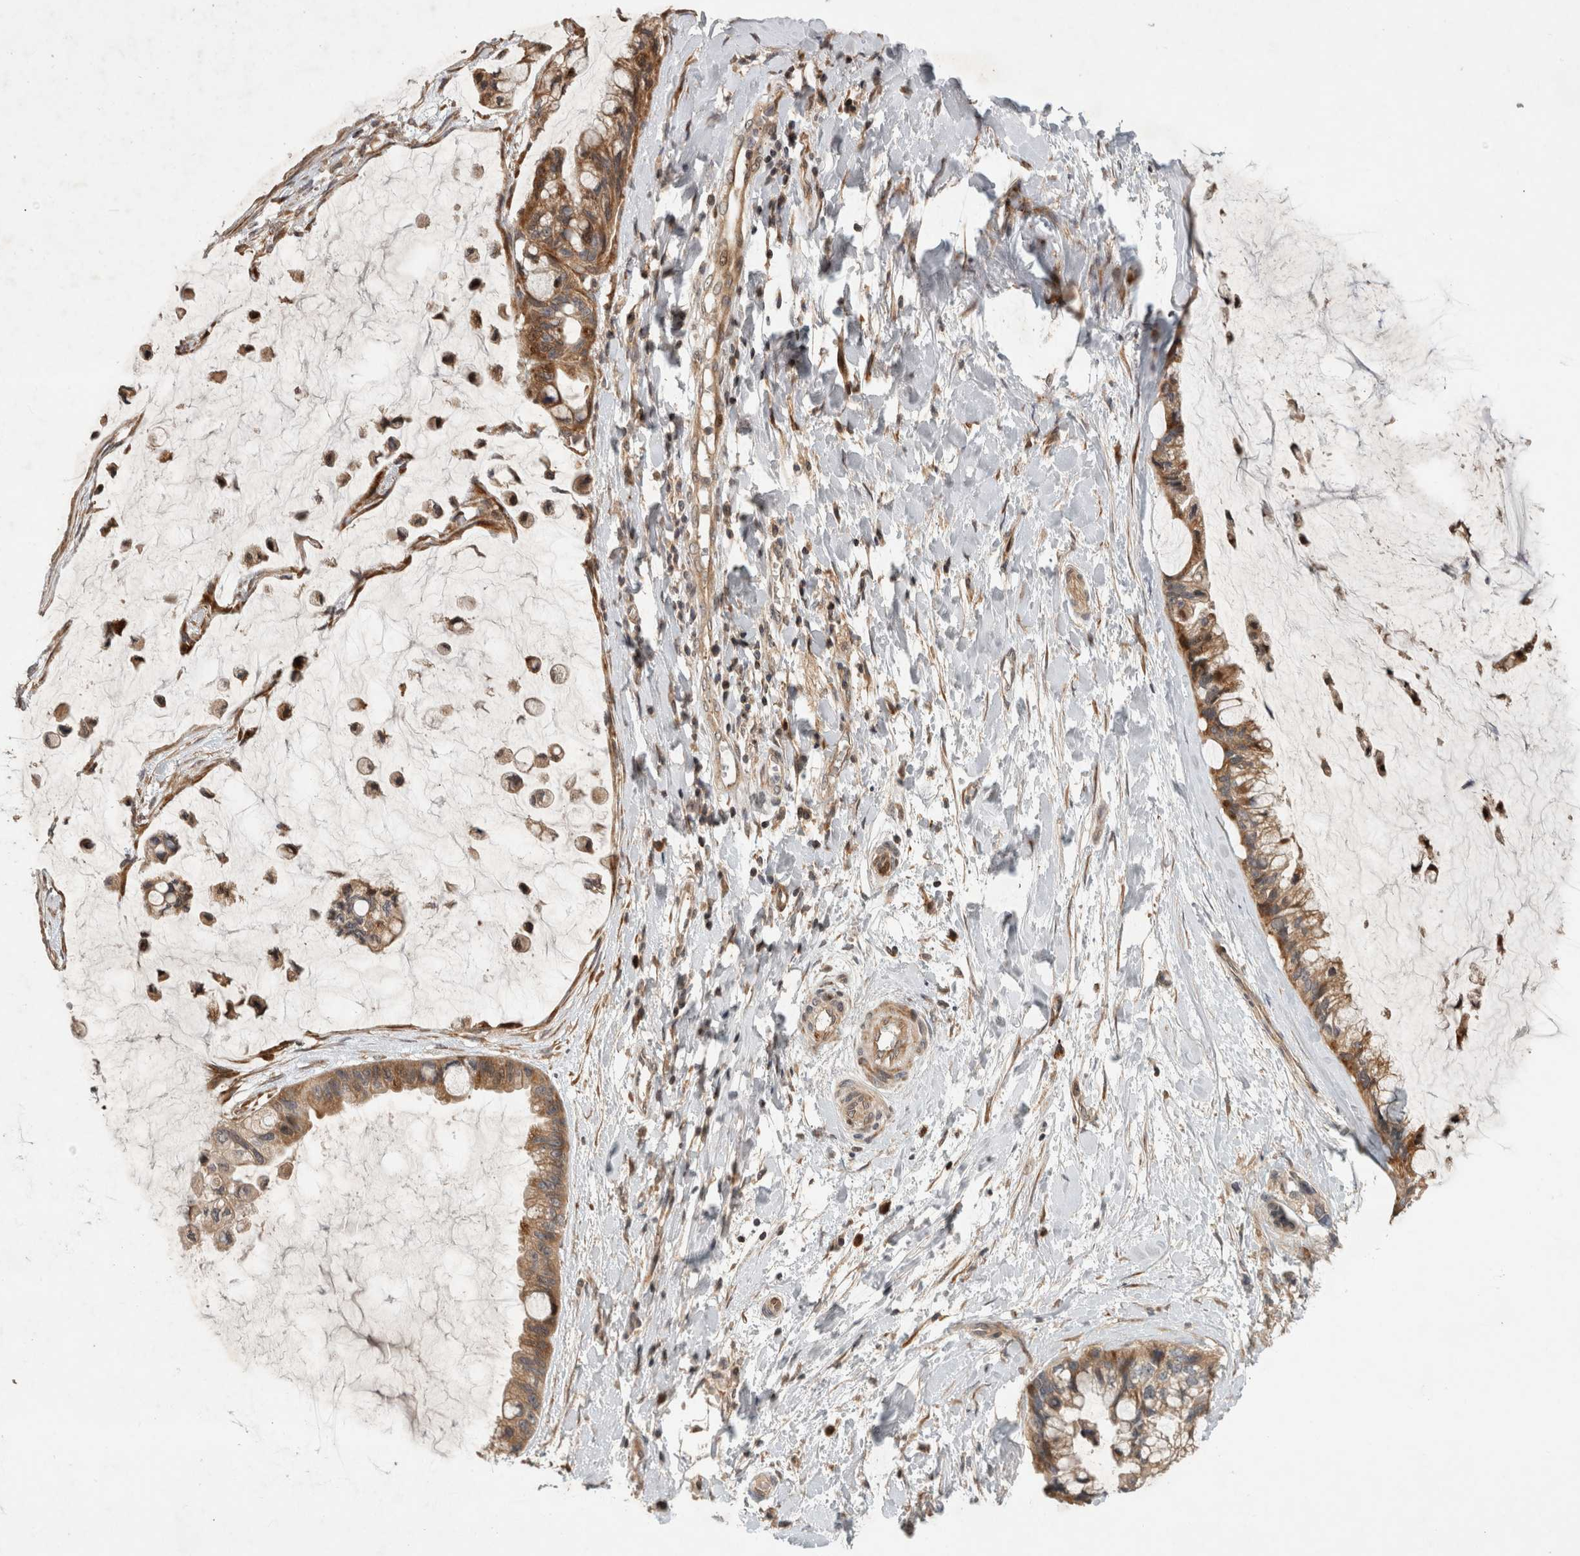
{"staining": {"intensity": "moderate", "quantity": ">75%", "location": "cytoplasmic/membranous"}, "tissue": "ovarian cancer", "cell_type": "Tumor cells", "image_type": "cancer", "snomed": [{"axis": "morphology", "description": "Cystadenocarcinoma, mucinous, NOS"}, {"axis": "topography", "description": "Ovary"}], "caption": "Ovarian mucinous cystadenocarcinoma tissue exhibits moderate cytoplasmic/membranous positivity in approximately >75% of tumor cells, visualized by immunohistochemistry.", "gene": "SERAC1", "patient": {"sex": "female", "age": 39}}